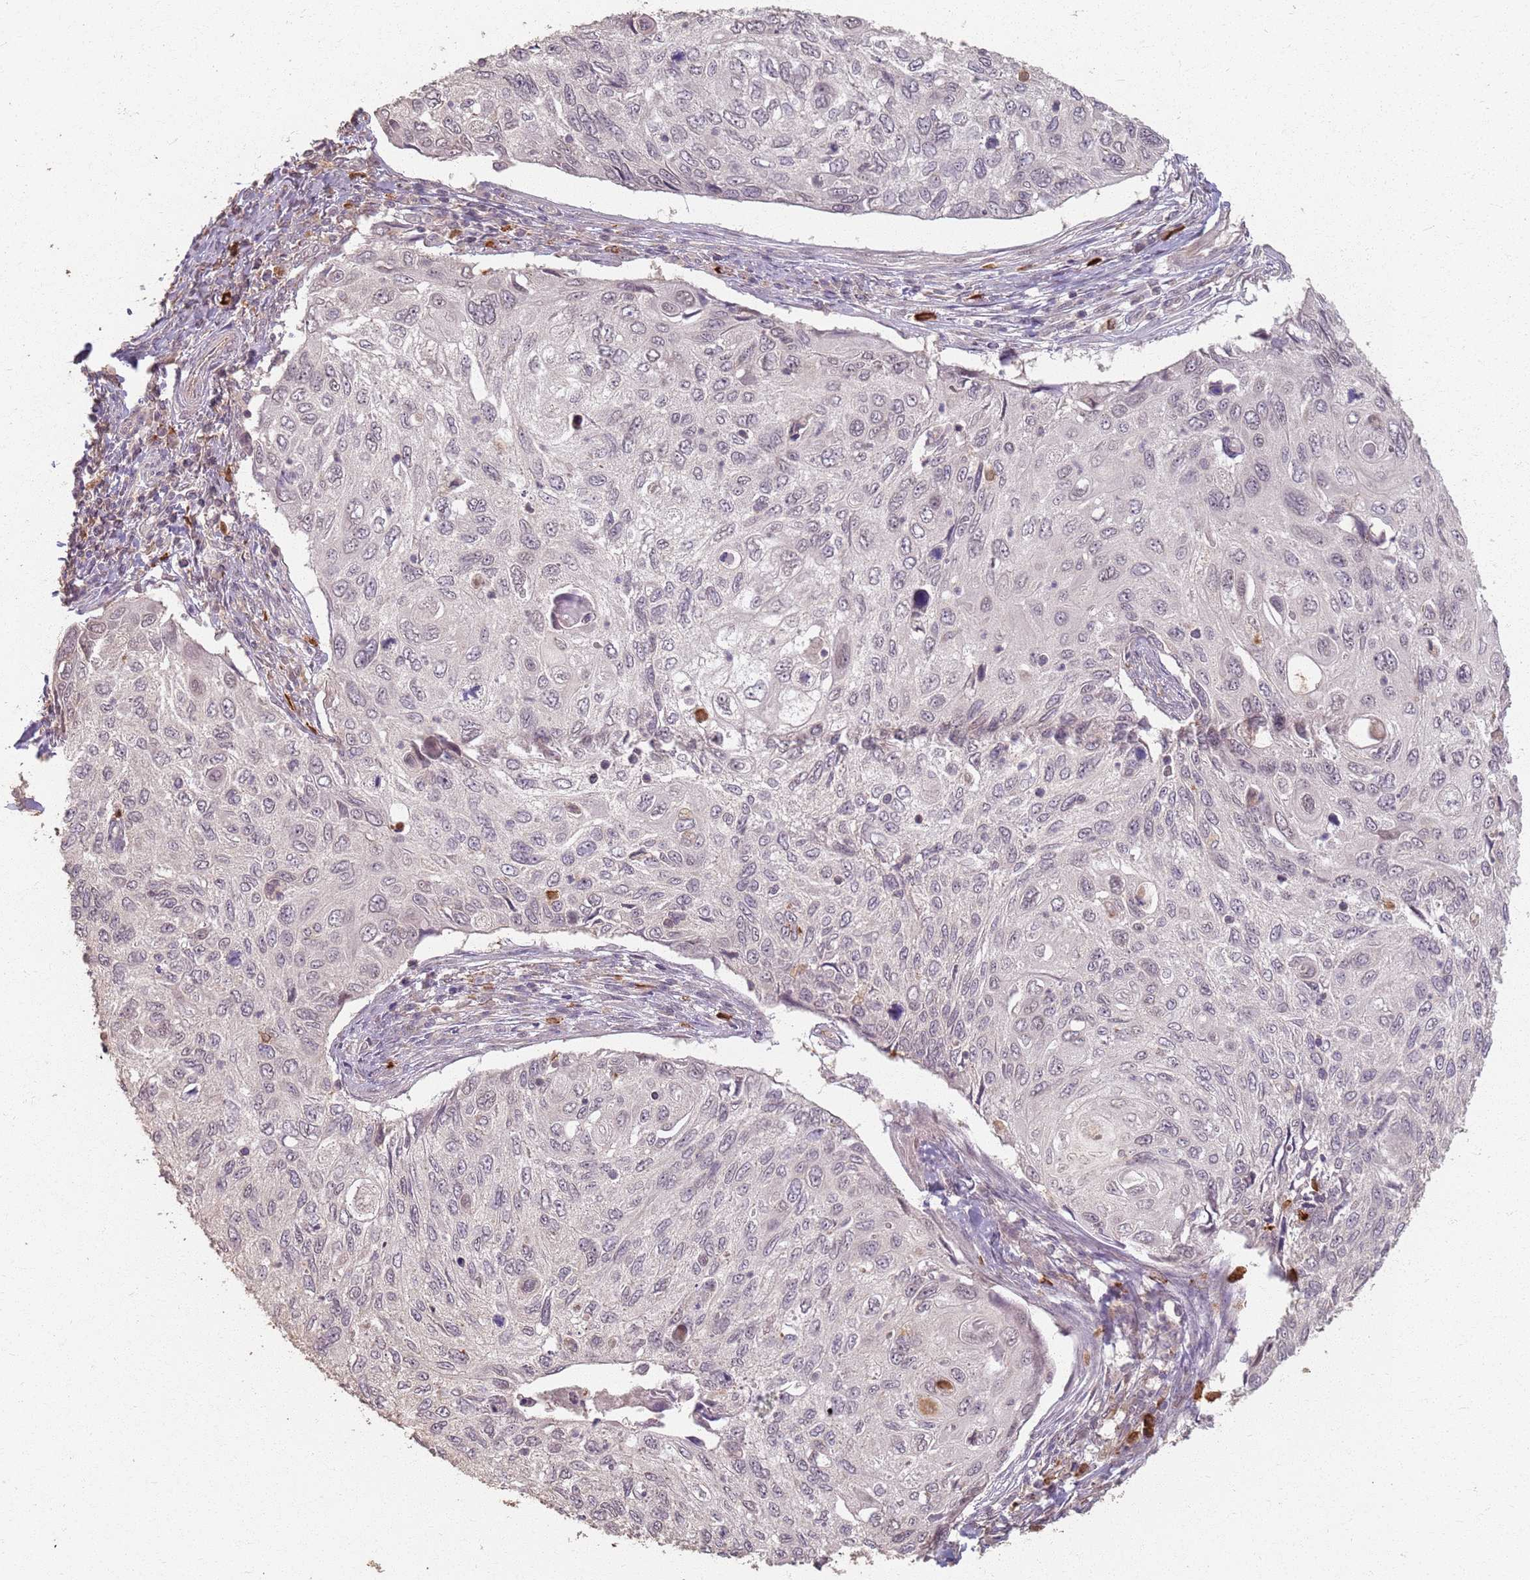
{"staining": {"intensity": "negative", "quantity": "none", "location": "none"}, "tissue": "cervical cancer", "cell_type": "Tumor cells", "image_type": "cancer", "snomed": [{"axis": "morphology", "description": "Squamous cell carcinoma, NOS"}, {"axis": "topography", "description": "Cervix"}], "caption": "High magnification brightfield microscopy of cervical cancer stained with DAB (3,3'-diaminobenzidine) (brown) and counterstained with hematoxylin (blue): tumor cells show no significant positivity.", "gene": "CCDC168", "patient": {"sex": "female", "age": 70}}